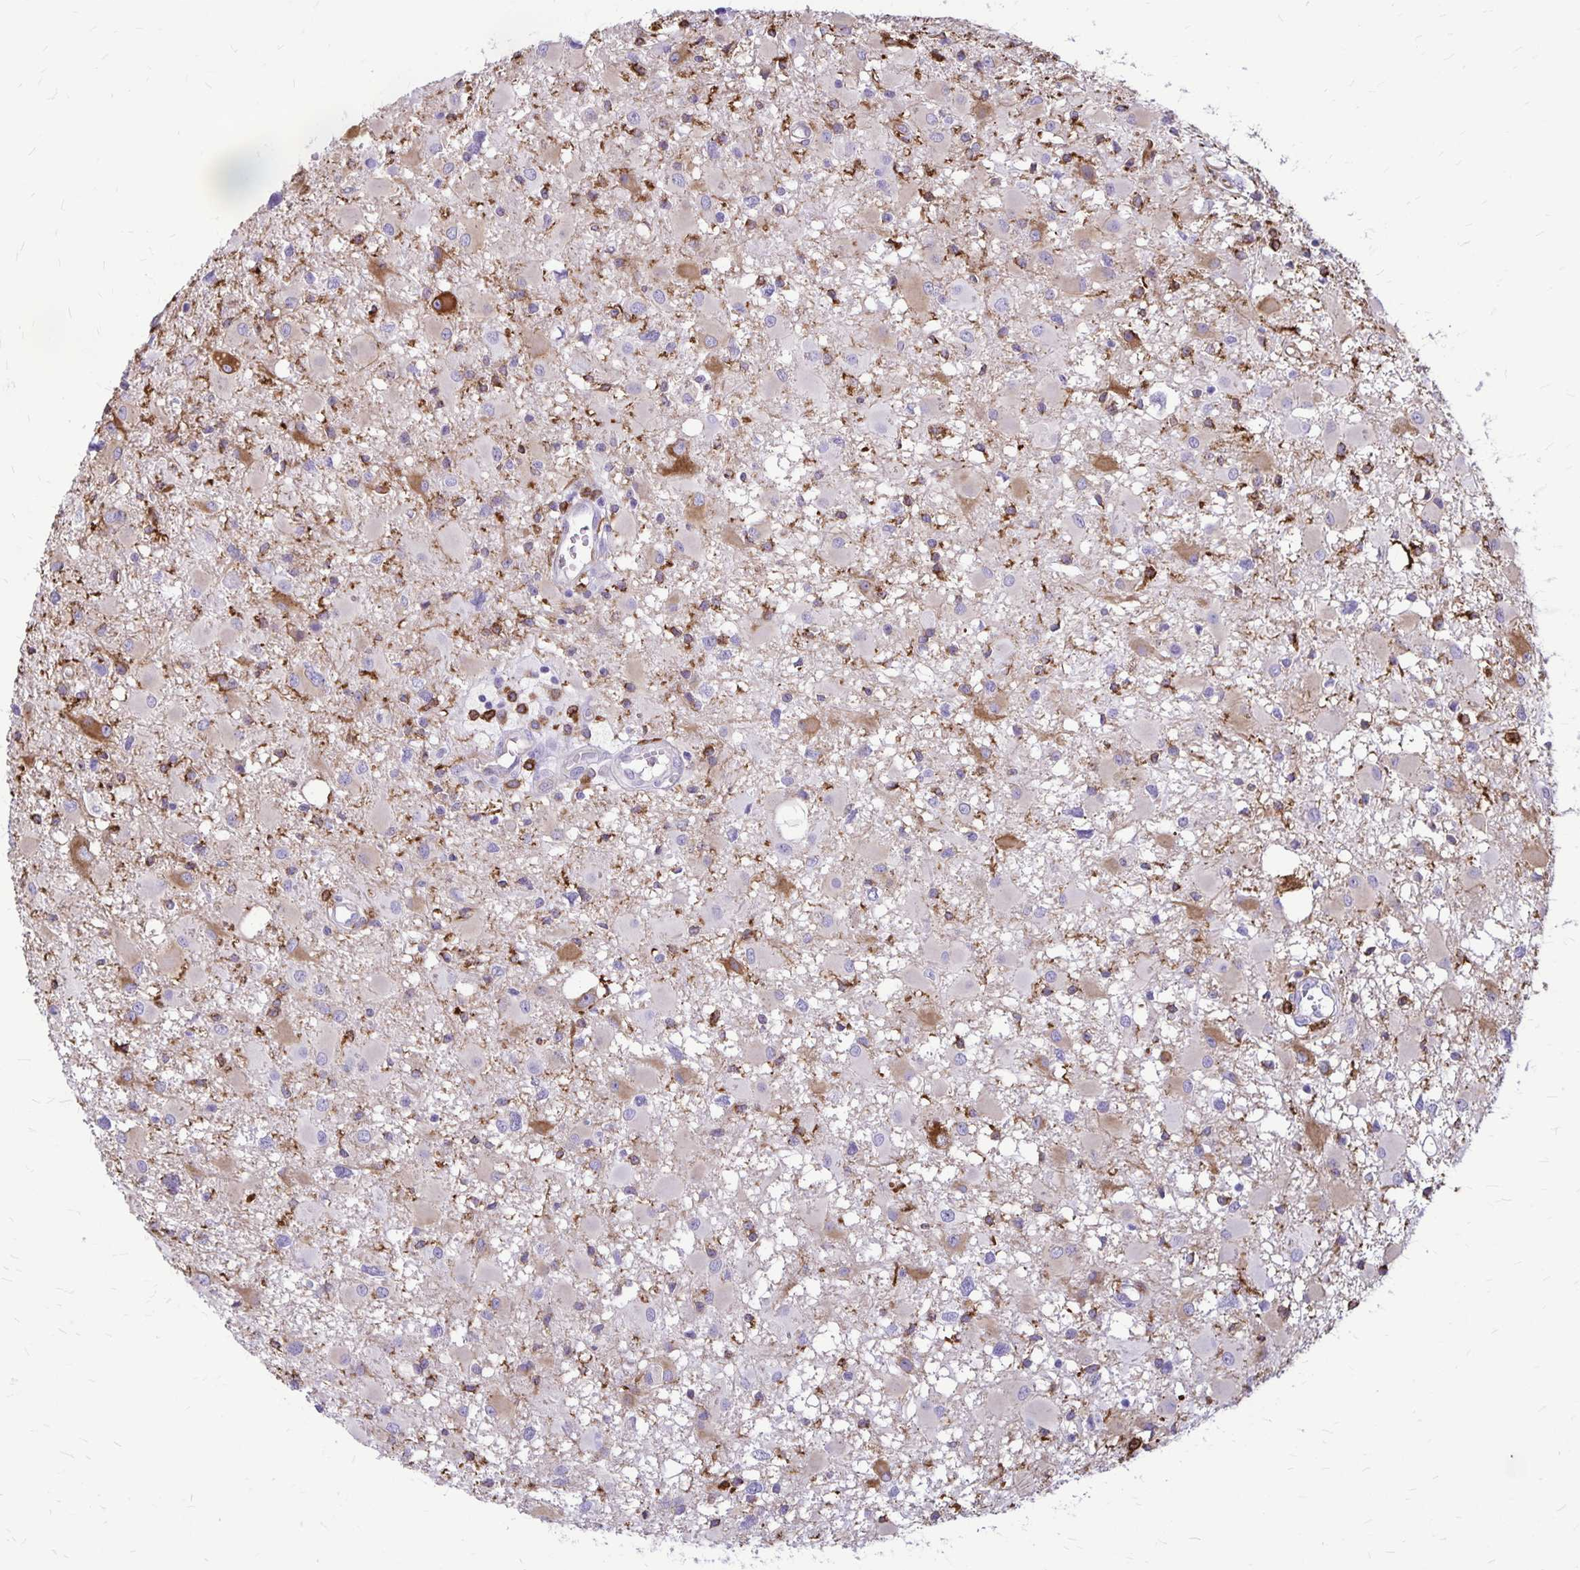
{"staining": {"intensity": "moderate", "quantity": "<25%", "location": "cytoplasmic/membranous"}, "tissue": "glioma", "cell_type": "Tumor cells", "image_type": "cancer", "snomed": [{"axis": "morphology", "description": "Glioma, malignant, High grade"}, {"axis": "topography", "description": "Brain"}], "caption": "High-grade glioma (malignant) stained with IHC displays moderate cytoplasmic/membranous expression in approximately <25% of tumor cells. Using DAB (3,3'-diaminobenzidine) (brown) and hematoxylin (blue) stains, captured at high magnification using brightfield microscopy.", "gene": "RTN1", "patient": {"sex": "male", "age": 54}}